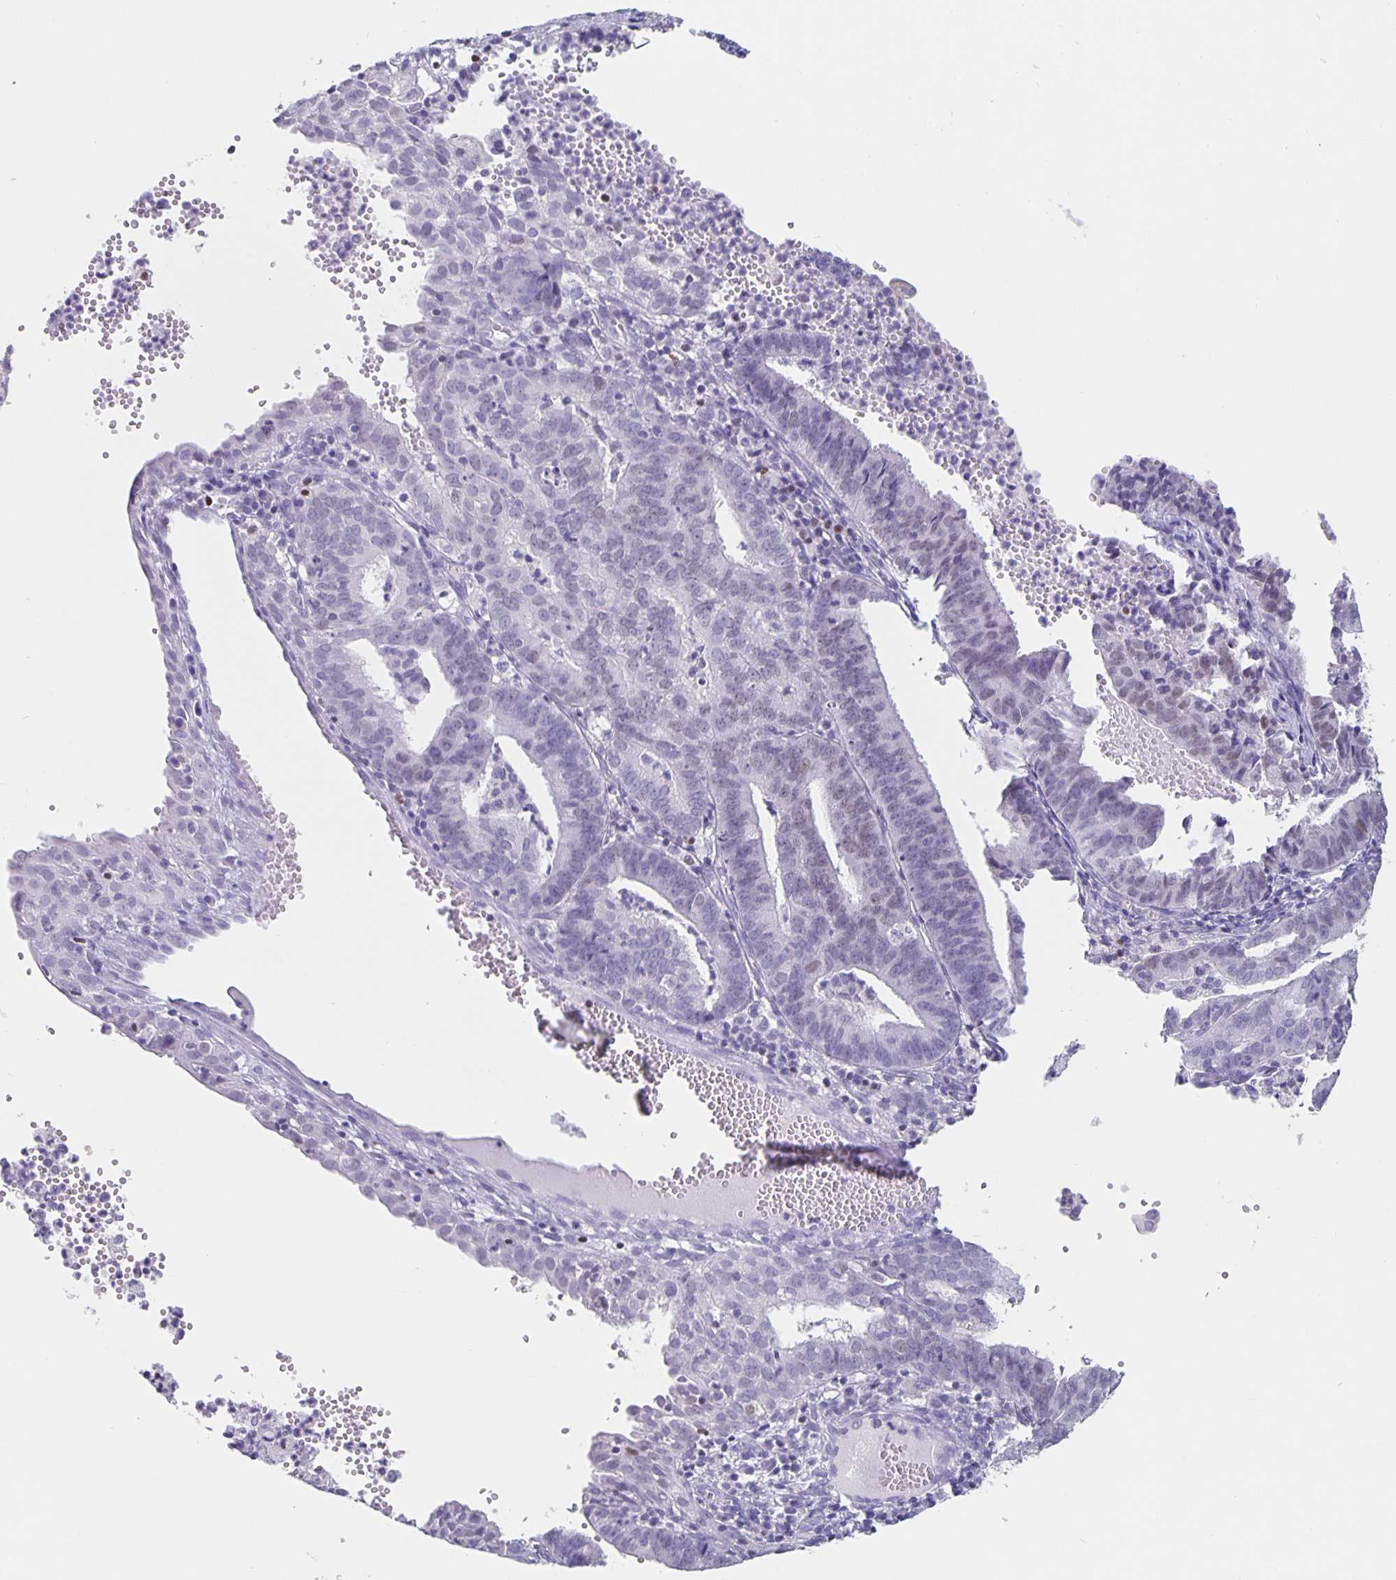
{"staining": {"intensity": "negative", "quantity": "none", "location": "none"}, "tissue": "endometrial cancer", "cell_type": "Tumor cells", "image_type": "cancer", "snomed": [{"axis": "morphology", "description": "Adenocarcinoma, NOS"}, {"axis": "topography", "description": "Endometrium"}], "caption": "A histopathology image of human adenocarcinoma (endometrial) is negative for staining in tumor cells.", "gene": "SATB2", "patient": {"sex": "female", "age": 73}}